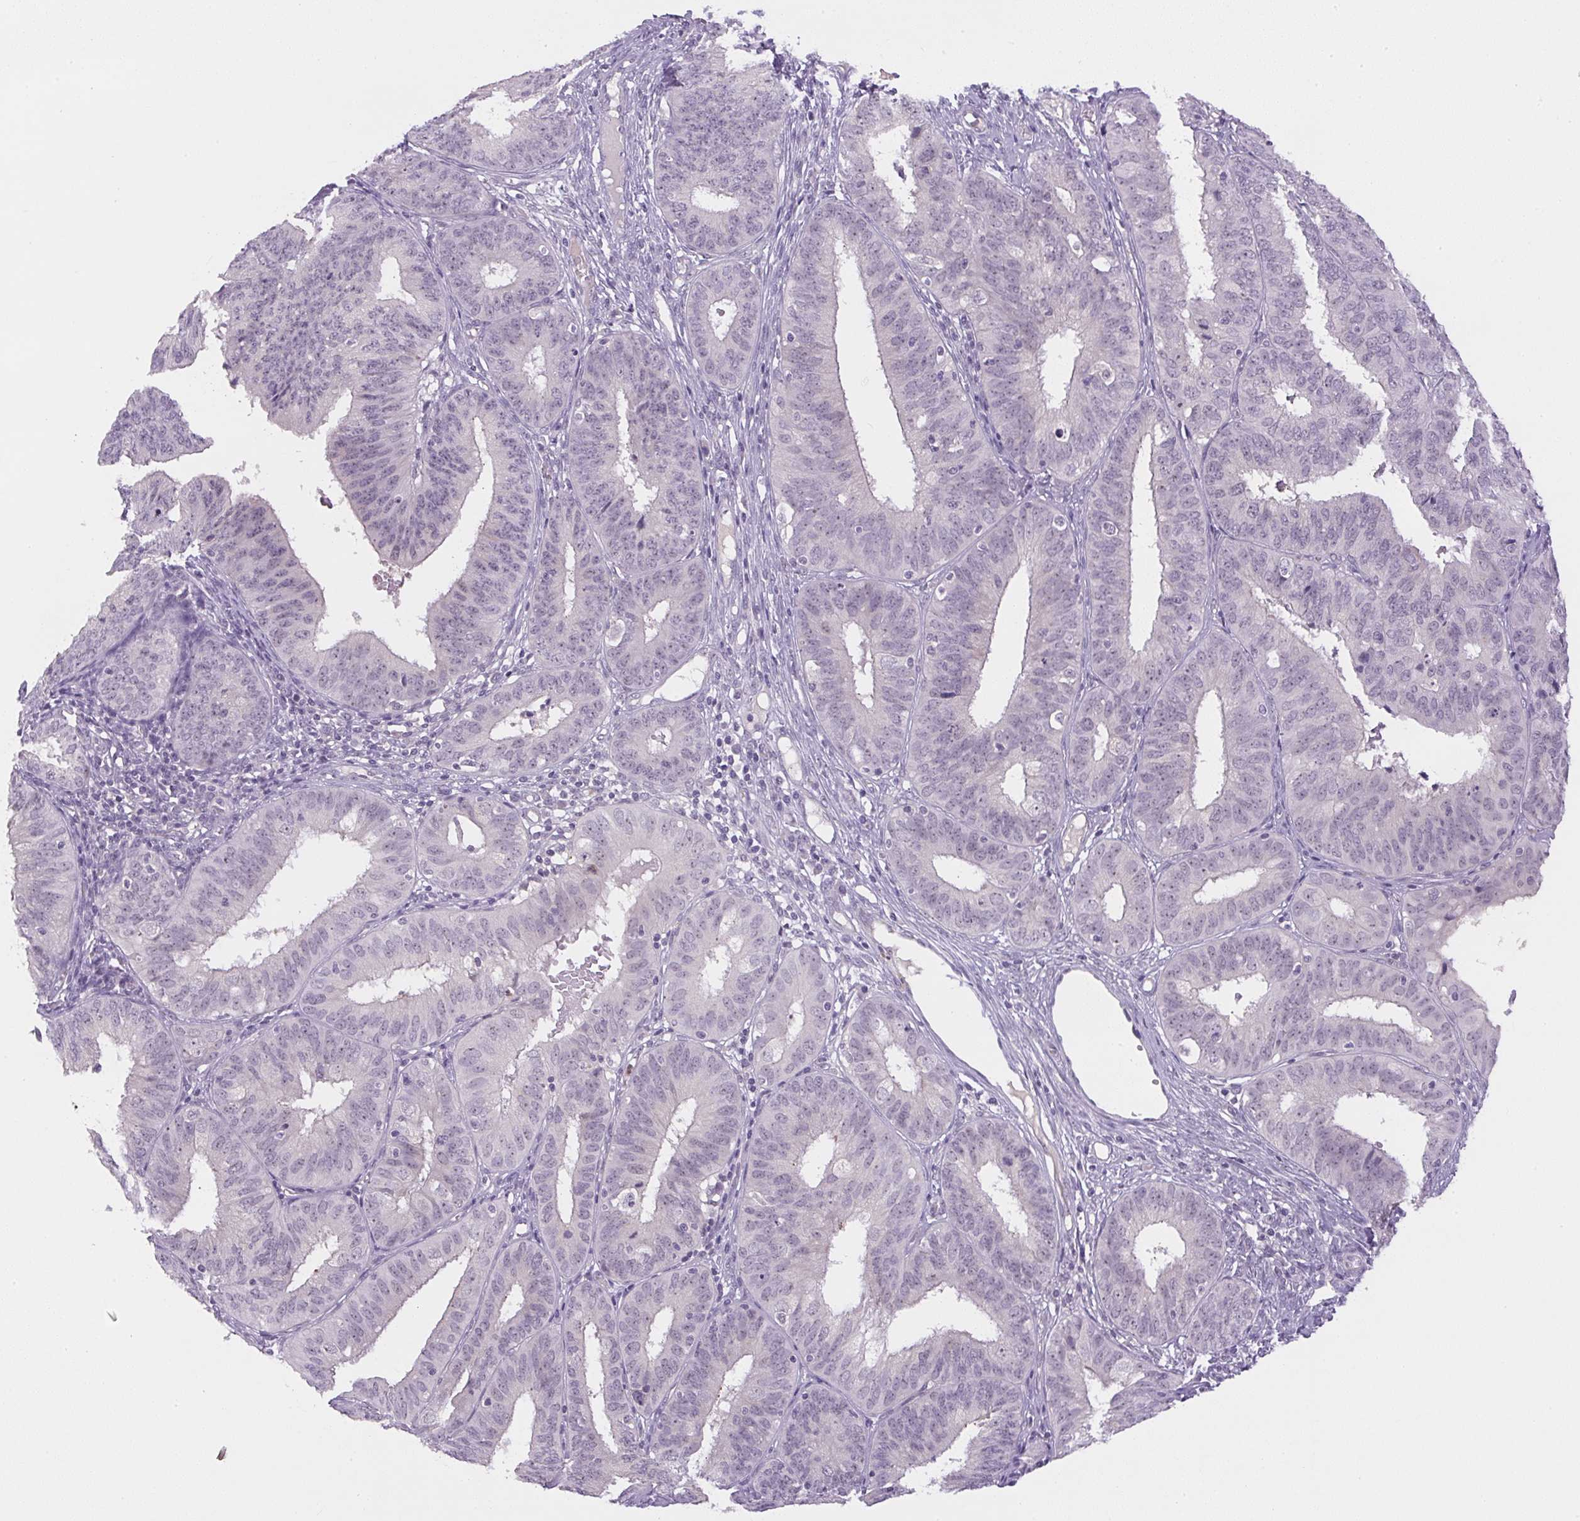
{"staining": {"intensity": "negative", "quantity": "none", "location": "none"}, "tissue": "endometrial cancer", "cell_type": "Tumor cells", "image_type": "cancer", "snomed": [{"axis": "morphology", "description": "Adenocarcinoma, NOS"}, {"axis": "topography", "description": "Endometrium"}], "caption": "An image of endometrial cancer (adenocarcinoma) stained for a protein shows no brown staining in tumor cells.", "gene": "SGF29", "patient": {"sex": "female", "age": 51}}